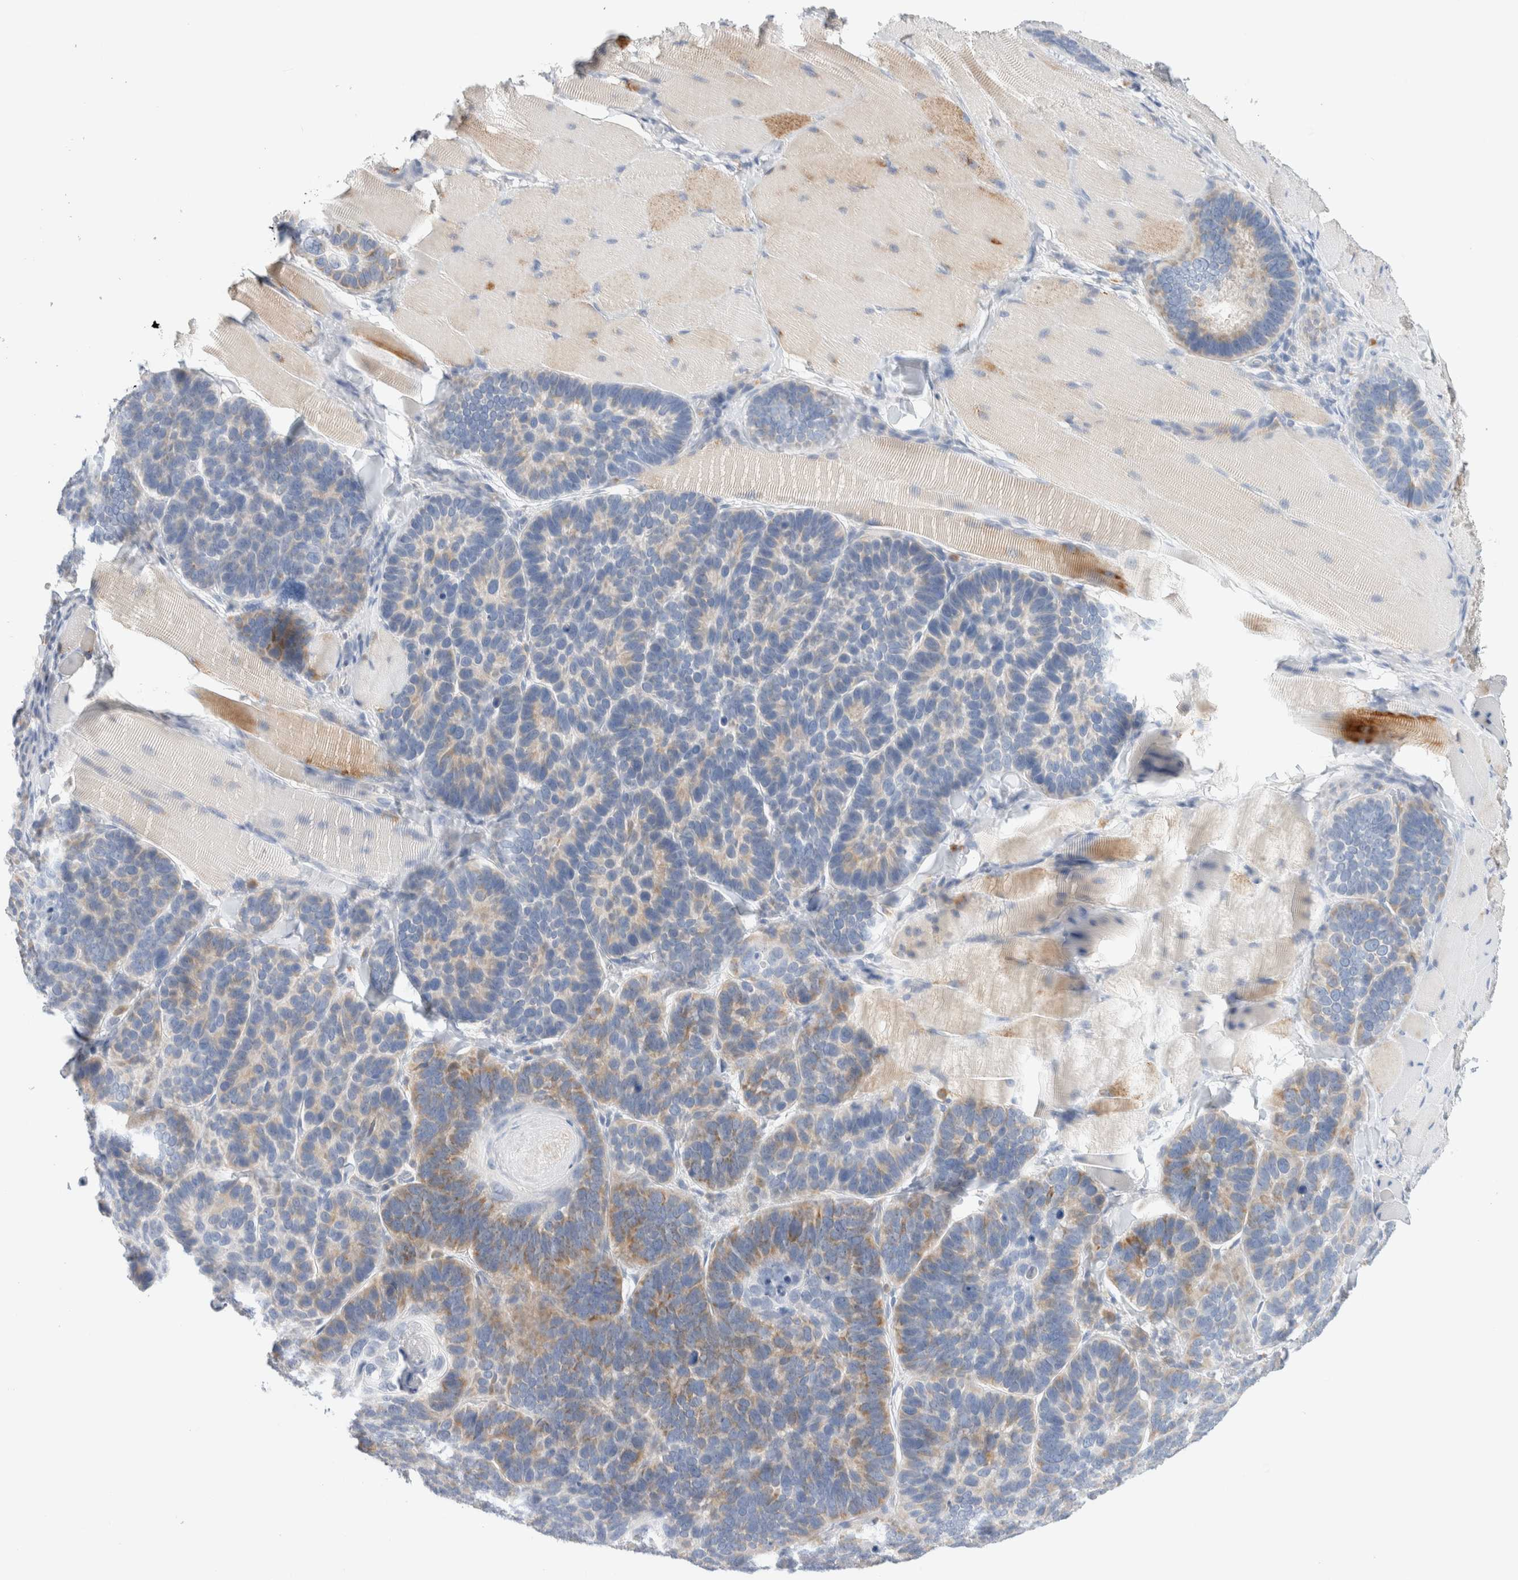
{"staining": {"intensity": "weak", "quantity": "<25%", "location": "cytoplasmic/membranous"}, "tissue": "skin cancer", "cell_type": "Tumor cells", "image_type": "cancer", "snomed": [{"axis": "morphology", "description": "Basal cell carcinoma"}, {"axis": "topography", "description": "Skin"}], "caption": "Tumor cells show no significant protein staining in skin cancer. (Stains: DAB IHC with hematoxylin counter stain, Microscopy: brightfield microscopy at high magnification).", "gene": "GADD45G", "patient": {"sex": "male", "age": 62}}